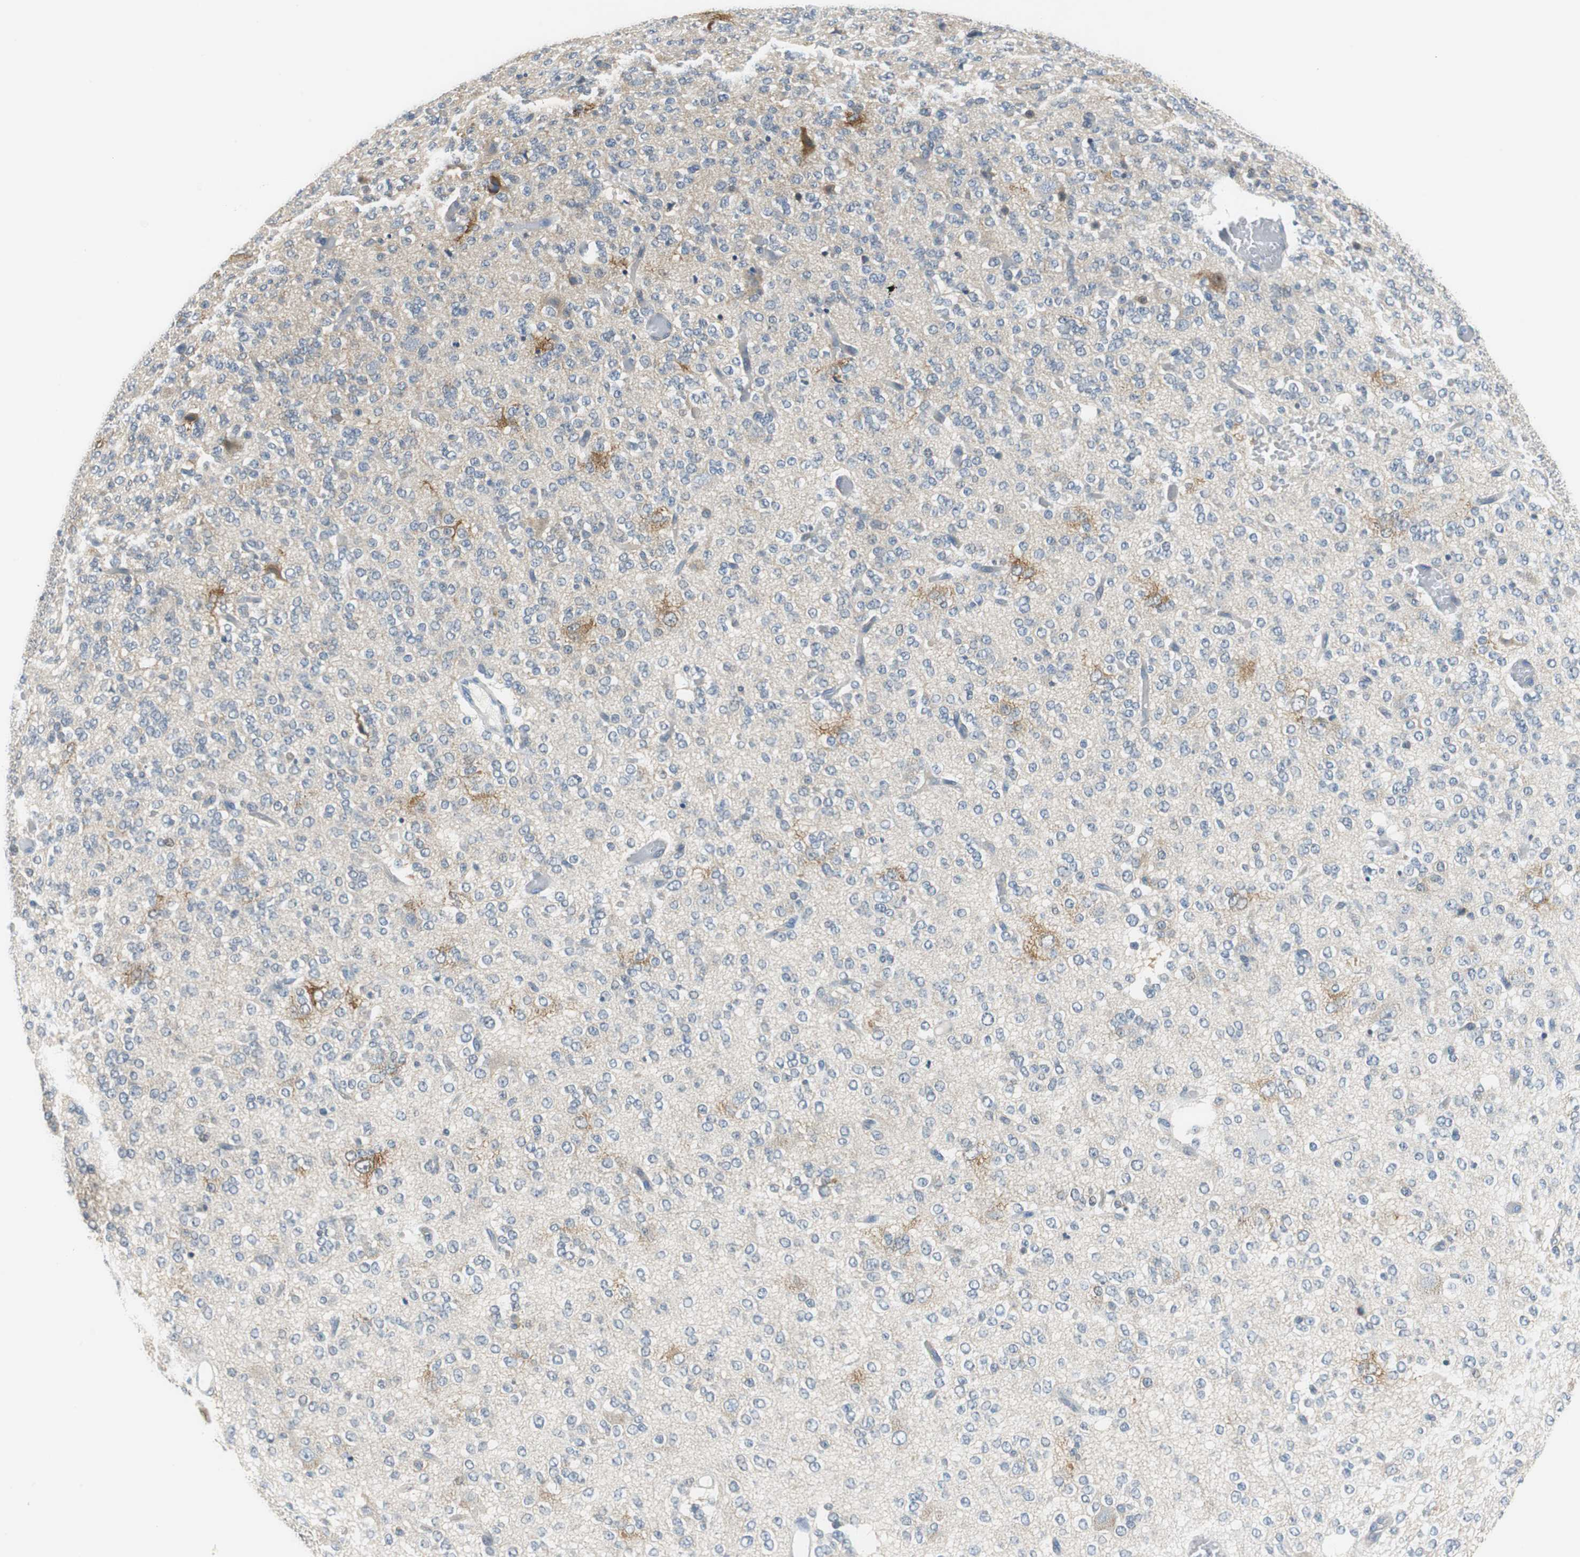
{"staining": {"intensity": "weak", "quantity": "<25%", "location": "cytoplasmic/membranous"}, "tissue": "glioma", "cell_type": "Tumor cells", "image_type": "cancer", "snomed": [{"axis": "morphology", "description": "Glioma, malignant, Low grade"}, {"axis": "topography", "description": "Brain"}], "caption": "This is an immunohistochemistry (IHC) micrograph of human glioma. There is no positivity in tumor cells.", "gene": "GLCCI1", "patient": {"sex": "male", "age": 38}}